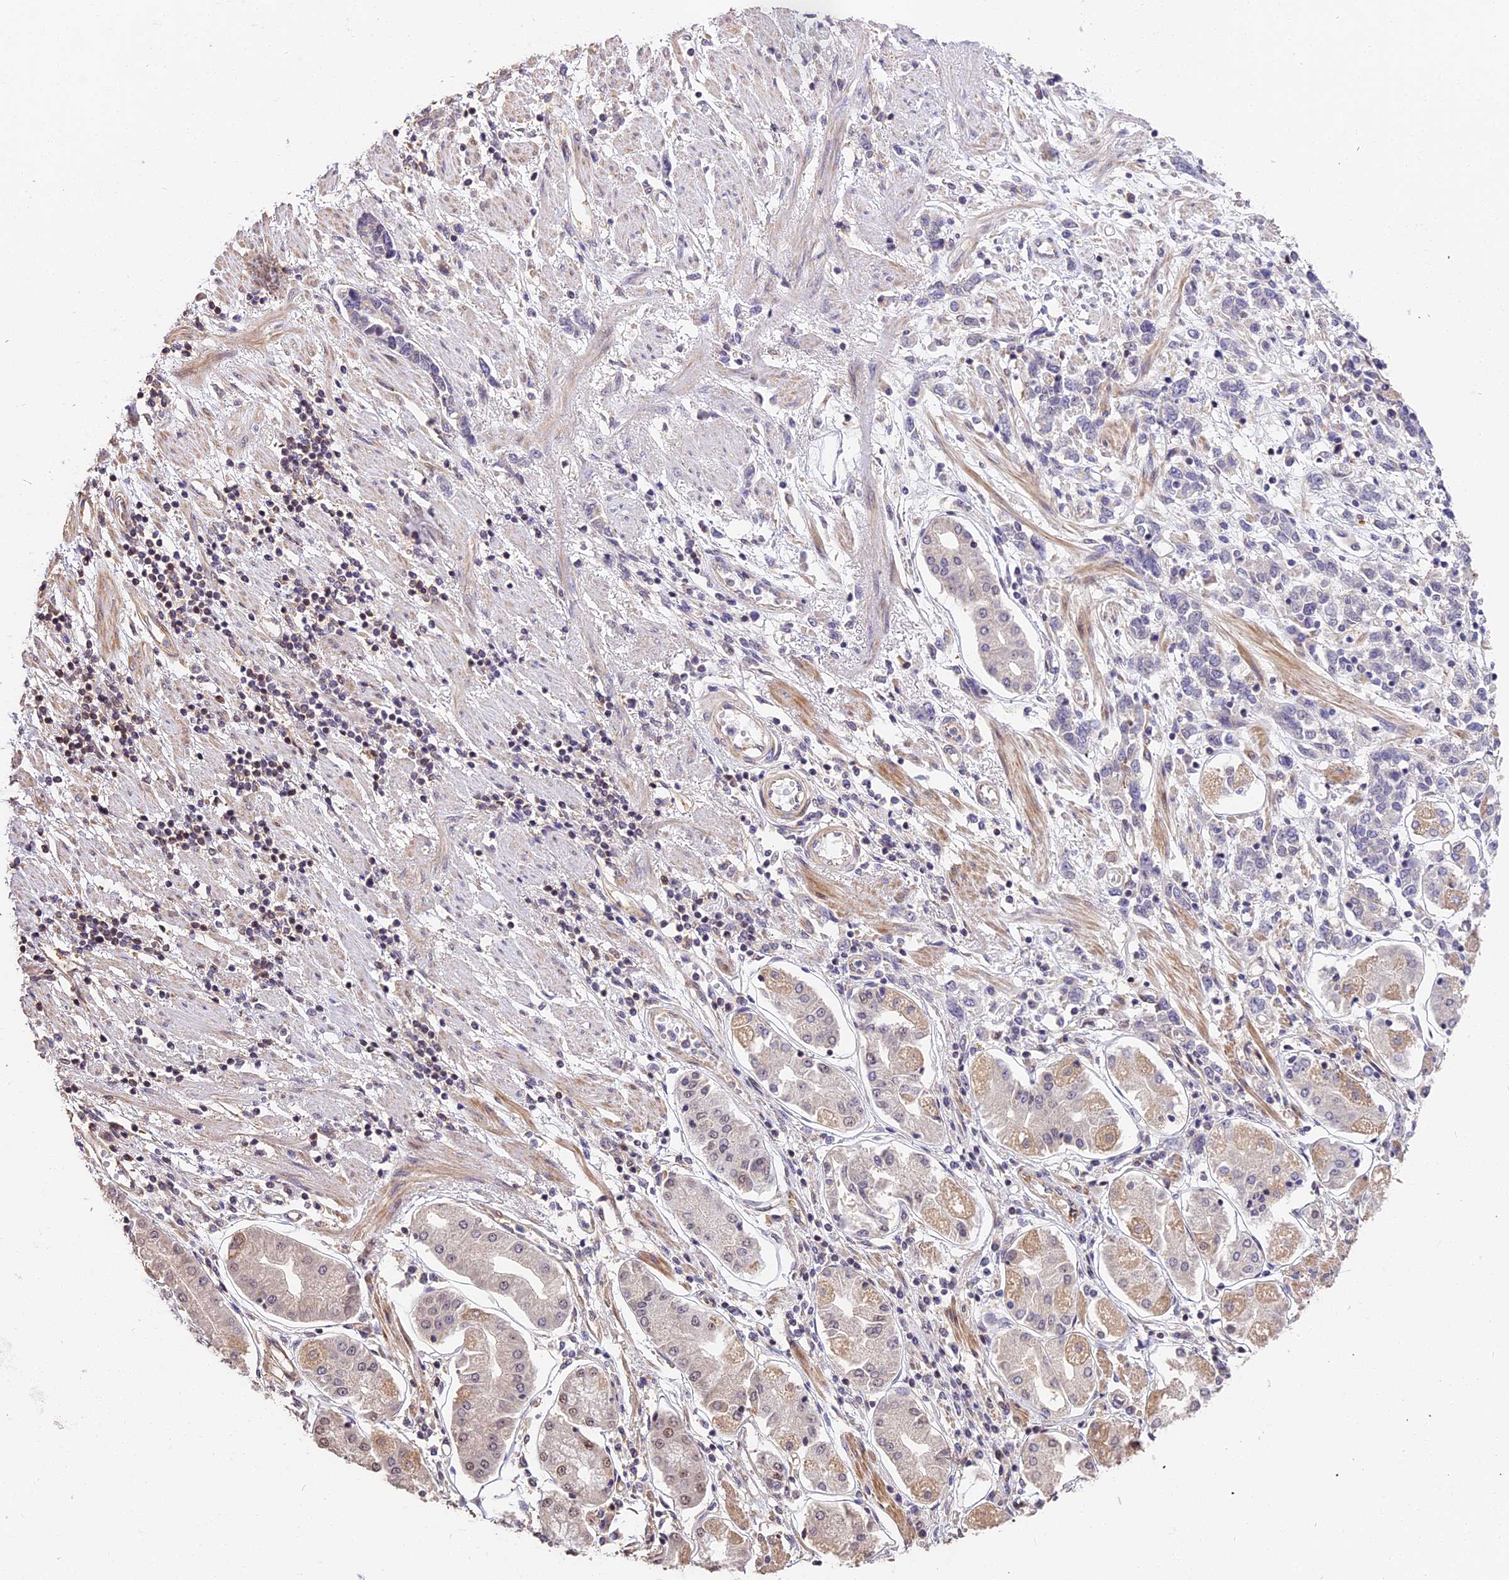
{"staining": {"intensity": "negative", "quantity": "none", "location": "none"}, "tissue": "stomach cancer", "cell_type": "Tumor cells", "image_type": "cancer", "snomed": [{"axis": "morphology", "description": "Adenocarcinoma, NOS"}, {"axis": "topography", "description": "Stomach"}], "caption": "An immunohistochemistry (IHC) histopathology image of adenocarcinoma (stomach) is shown. There is no staining in tumor cells of adenocarcinoma (stomach).", "gene": "ARHGAP17", "patient": {"sex": "female", "age": 76}}